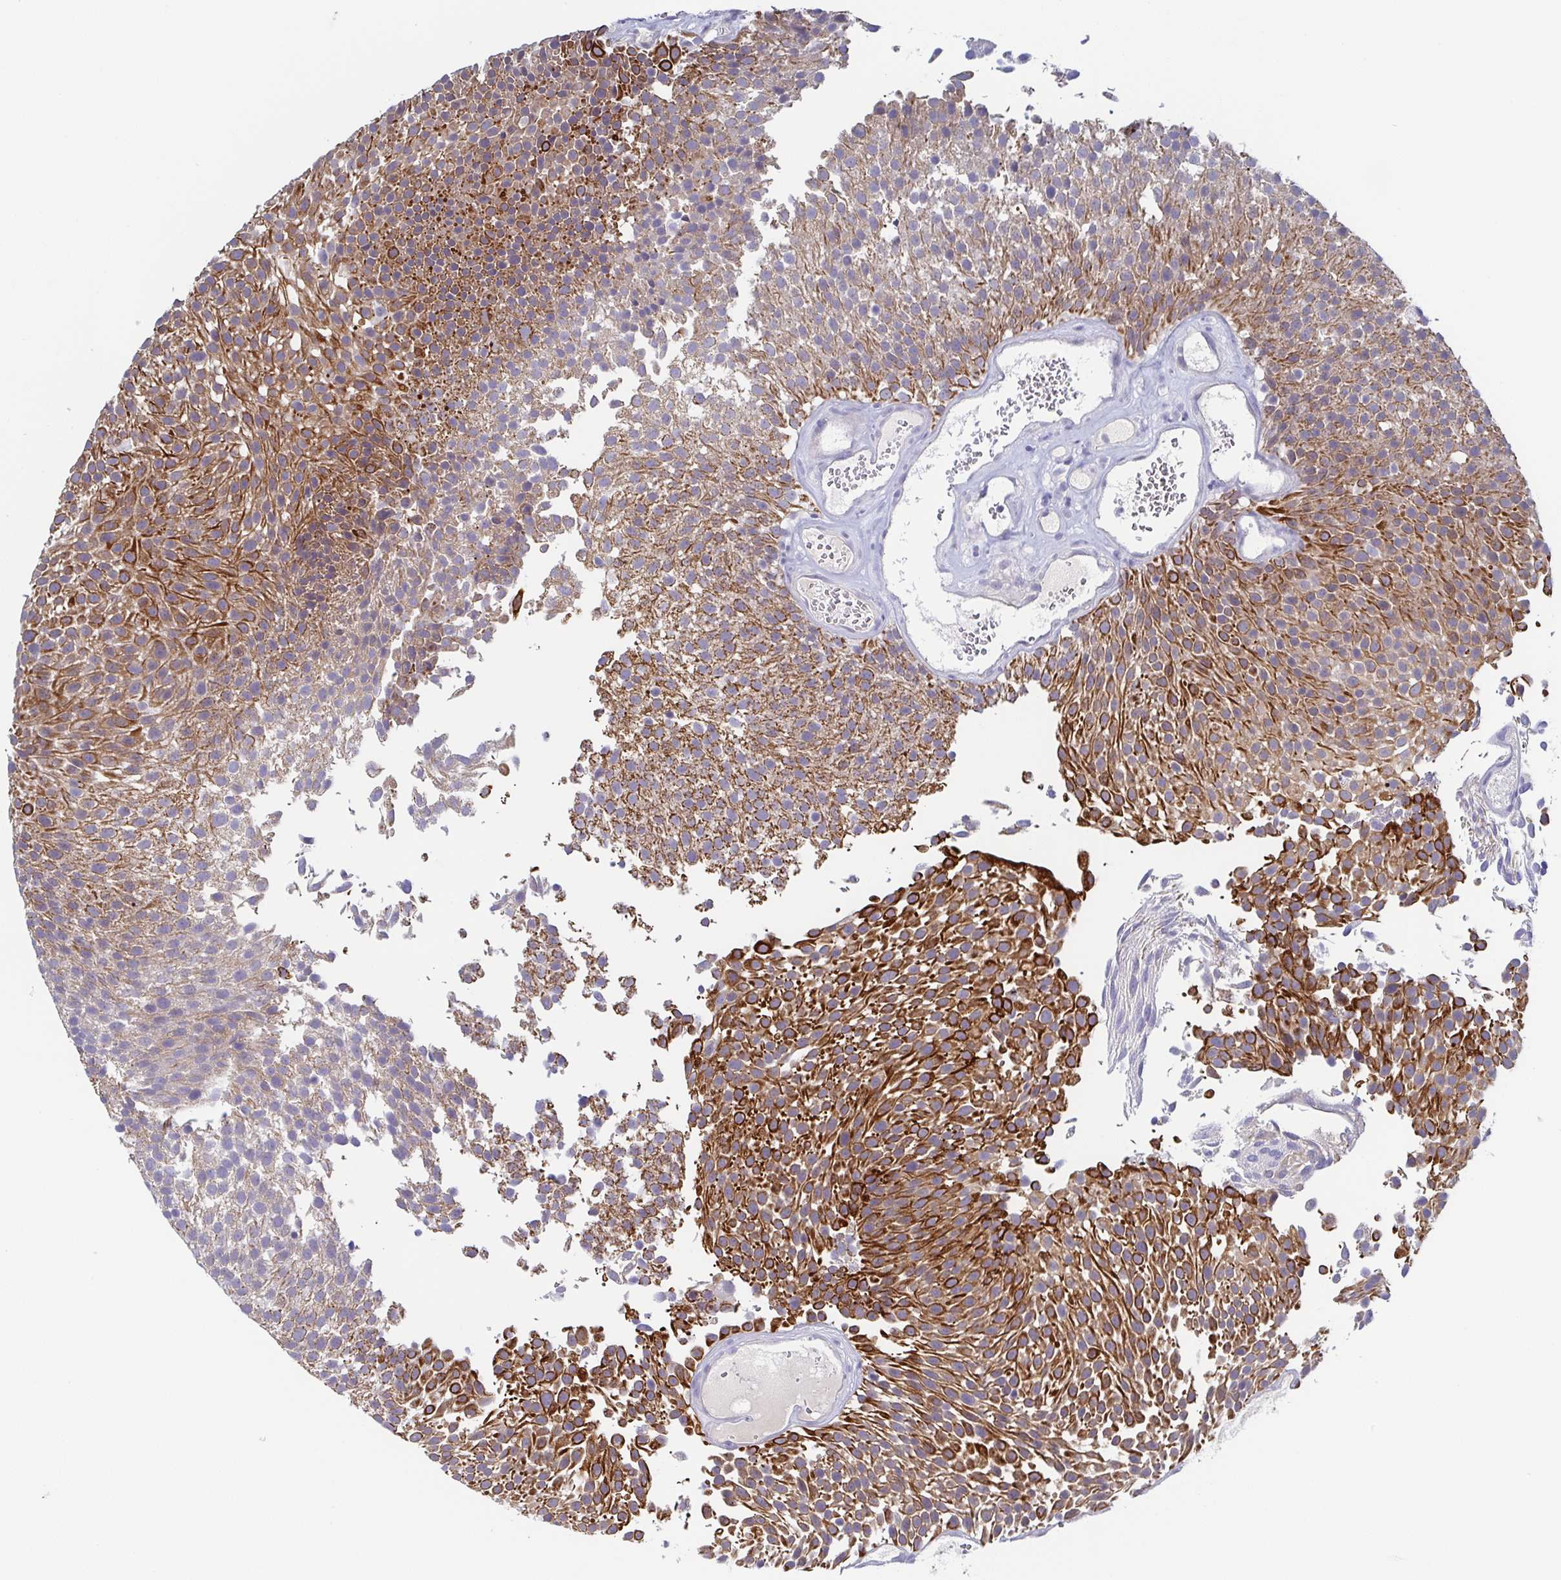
{"staining": {"intensity": "moderate", "quantity": ">75%", "location": "cytoplasmic/membranous"}, "tissue": "urothelial cancer", "cell_type": "Tumor cells", "image_type": "cancer", "snomed": [{"axis": "morphology", "description": "Urothelial carcinoma, Low grade"}, {"axis": "topography", "description": "Urinary bladder"}], "caption": "An IHC micrograph of tumor tissue is shown. Protein staining in brown labels moderate cytoplasmic/membranous positivity in urothelial cancer within tumor cells. (DAB (3,3'-diaminobenzidine) = brown stain, brightfield microscopy at high magnification).", "gene": "RHOV", "patient": {"sex": "female", "age": 79}}